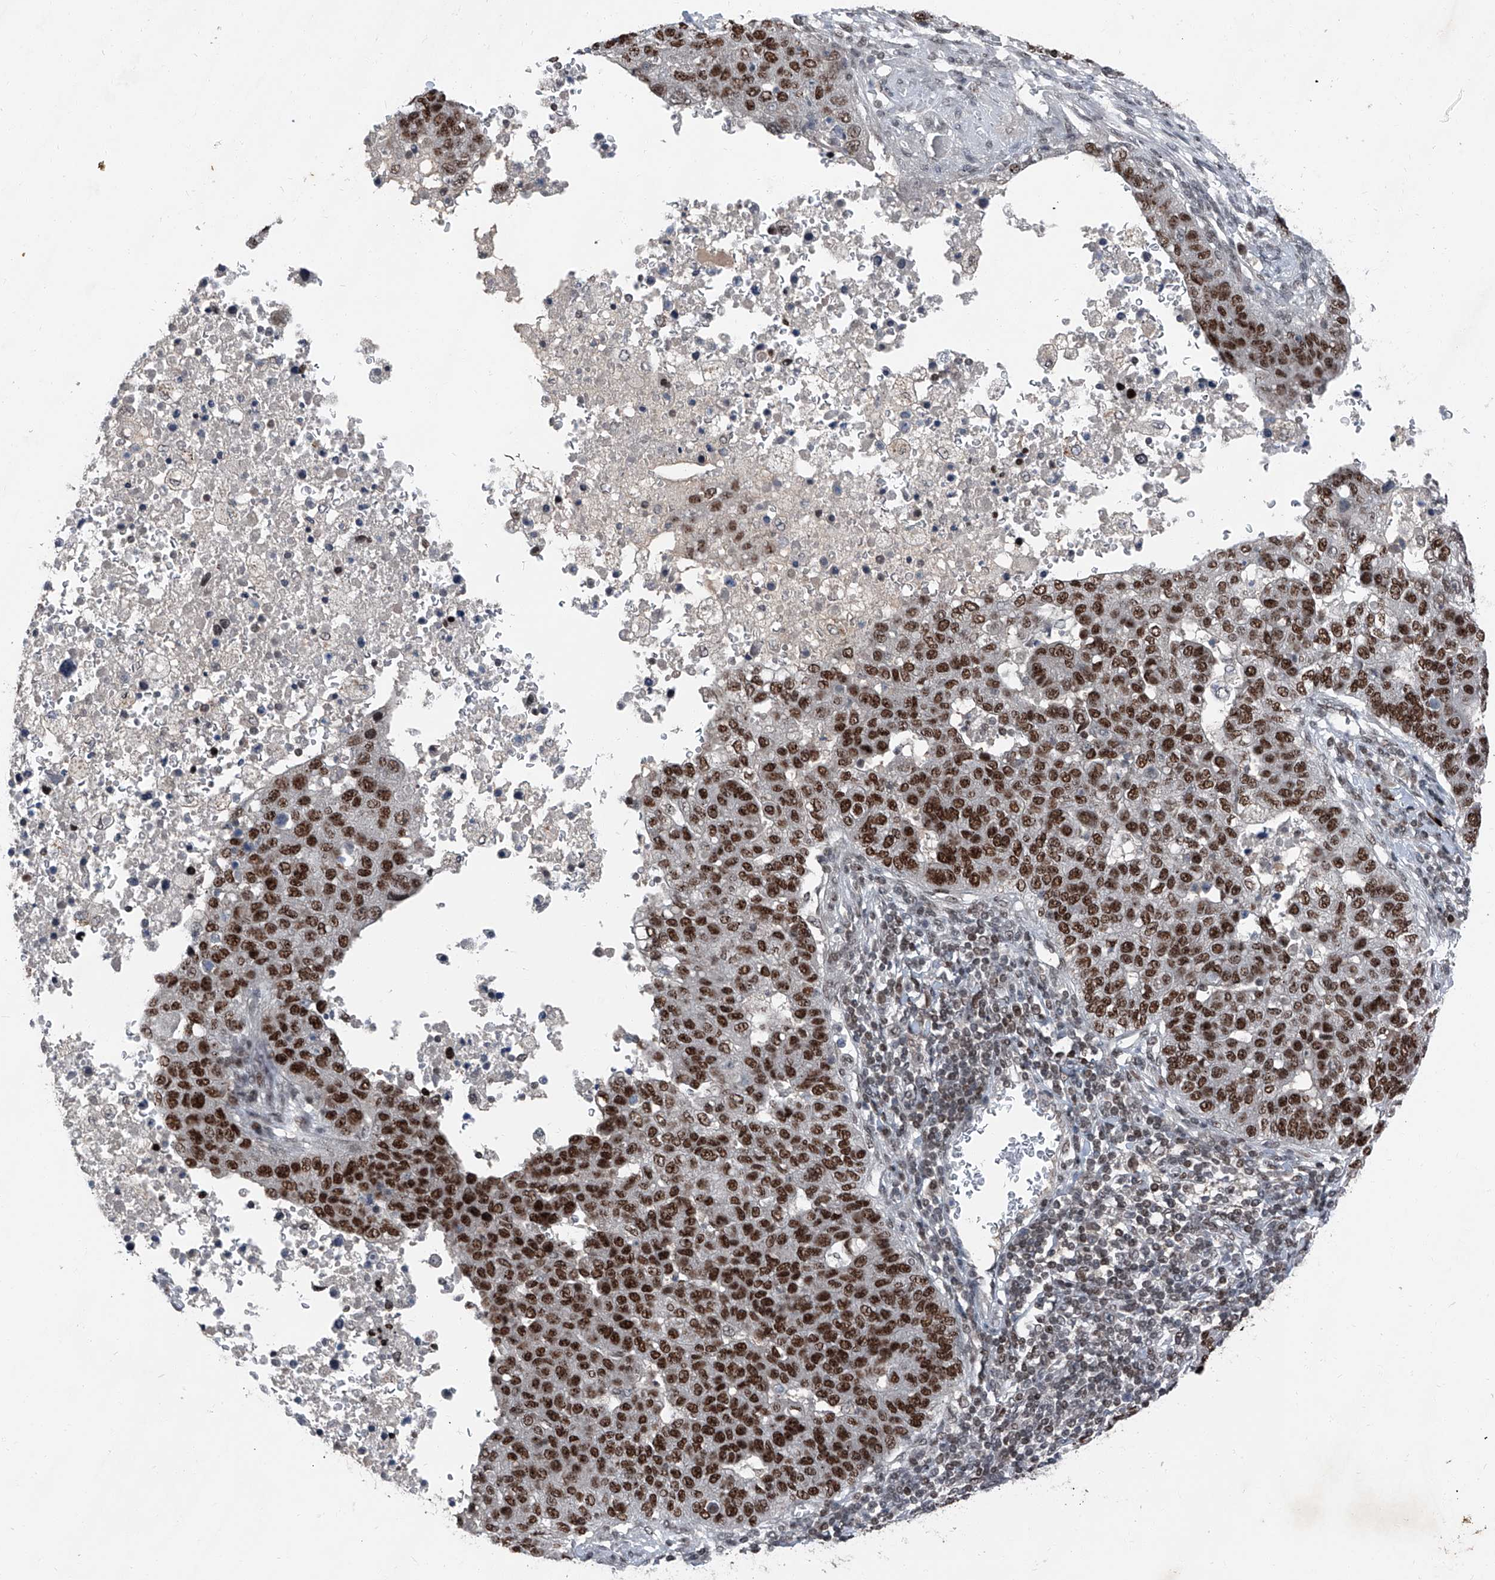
{"staining": {"intensity": "strong", "quantity": ">75%", "location": "nuclear"}, "tissue": "pancreatic cancer", "cell_type": "Tumor cells", "image_type": "cancer", "snomed": [{"axis": "morphology", "description": "Adenocarcinoma, NOS"}, {"axis": "topography", "description": "Pancreas"}], "caption": "Brown immunohistochemical staining in pancreatic cancer reveals strong nuclear expression in approximately >75% of tumor cells.", "gene": "BMI1", "patient": {"sex": "female", "age": 61}}